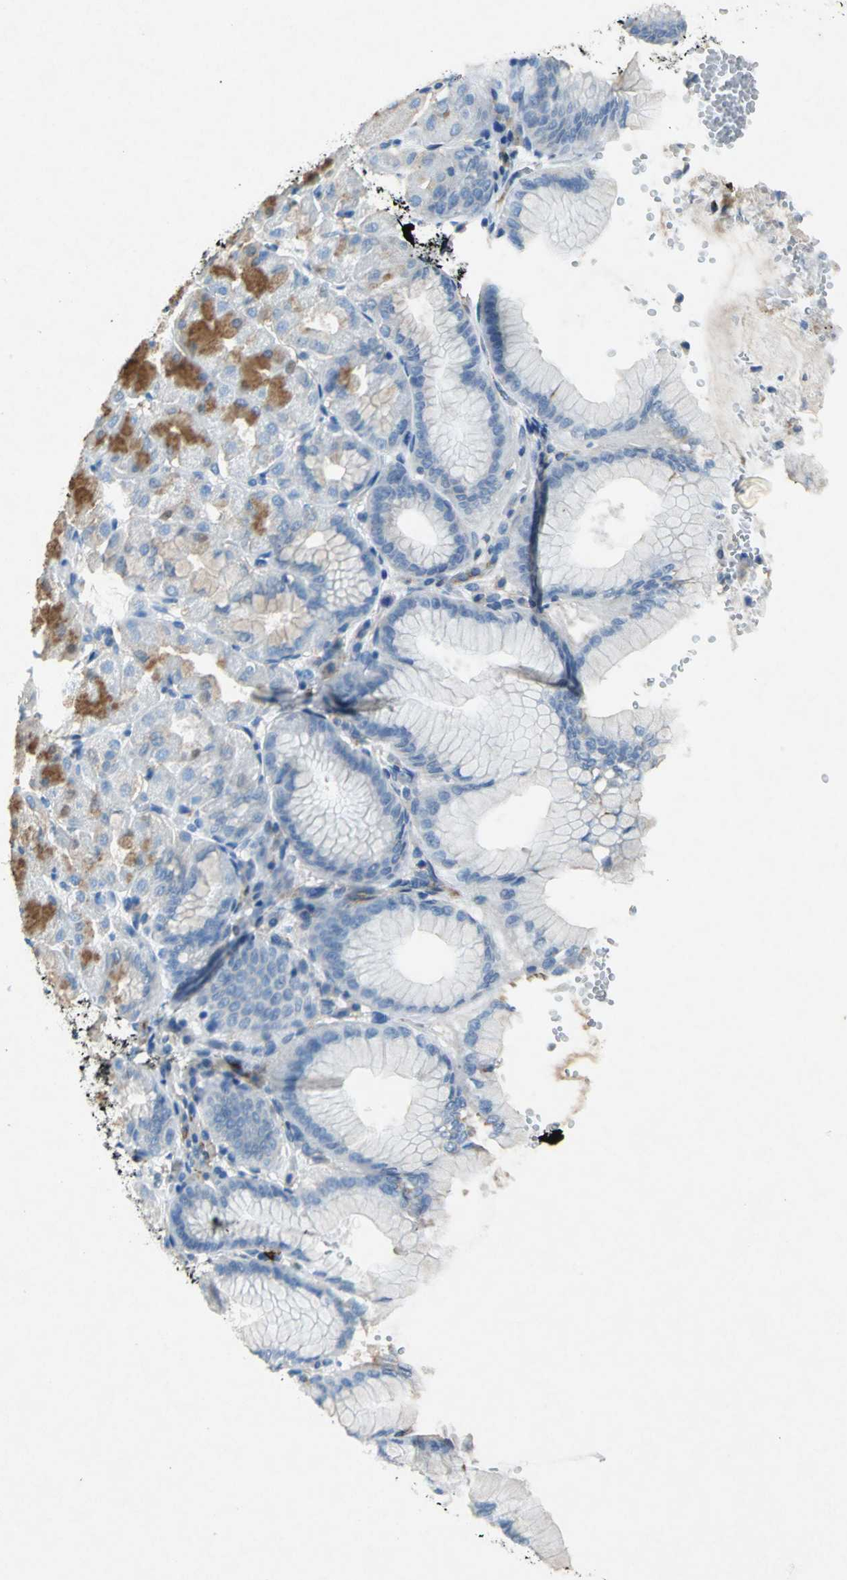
{"staining": {"intensity": "strong", "quantity": "25%-75%", "location": "cytoplasmic/membranous"}, "tissue": "stomach", "cell_type": "Glandular cells", "image_type": "normal", "snomed": [{"axis": "morphology", "description": "Normal tissue, NOS"}, {"axis": "topography", "description": "Stomach, upper"}], "caption": "Approximately 25%-75% of glandular cells in unremarkable human stomach show strong cytoplasmic/membranous protein staining as visualized by brown immunohistochemical staining.", "gene": "RPS13", "patient": {"sex": "female", "age": 56}}